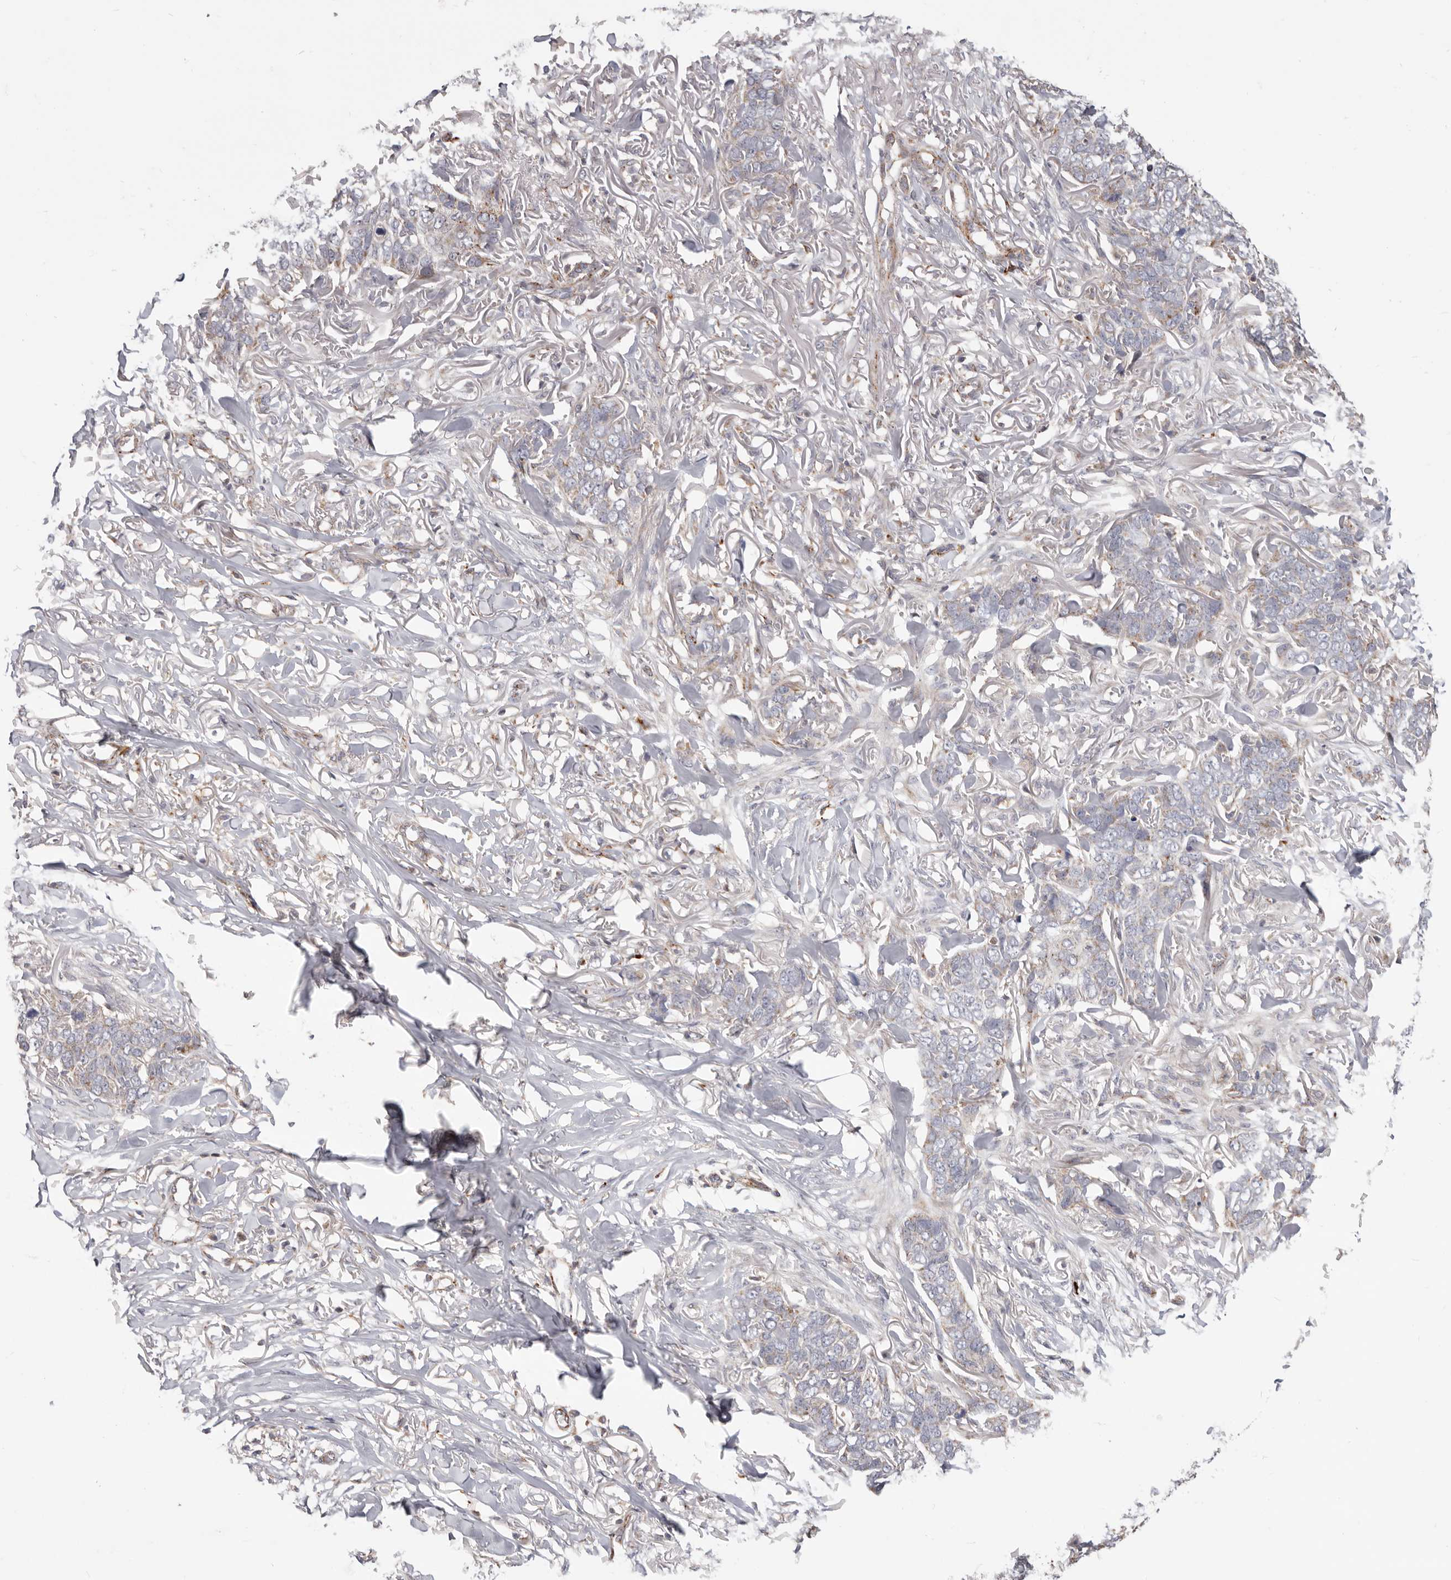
{"staining": {"intensity": "negative", "quantity": "none", "location": "none"}, "tissue": "skin cancer", "cell_type": "Tumor cells", "image_type": "cancer", "snomed": [{"axis": "morphology", "description": "Normal tissue, NOS"}, {"axis": "morphology", "description": "Basal cell carcinoma"}, {"axis": "topography", "description": "Skin"}], "caption": "Tumor cells are negative for protein expression in human skin cancer (basal cell carcinoma).", "gene": "TOR3A", "patient": {"sex": "male", "age": 77}}